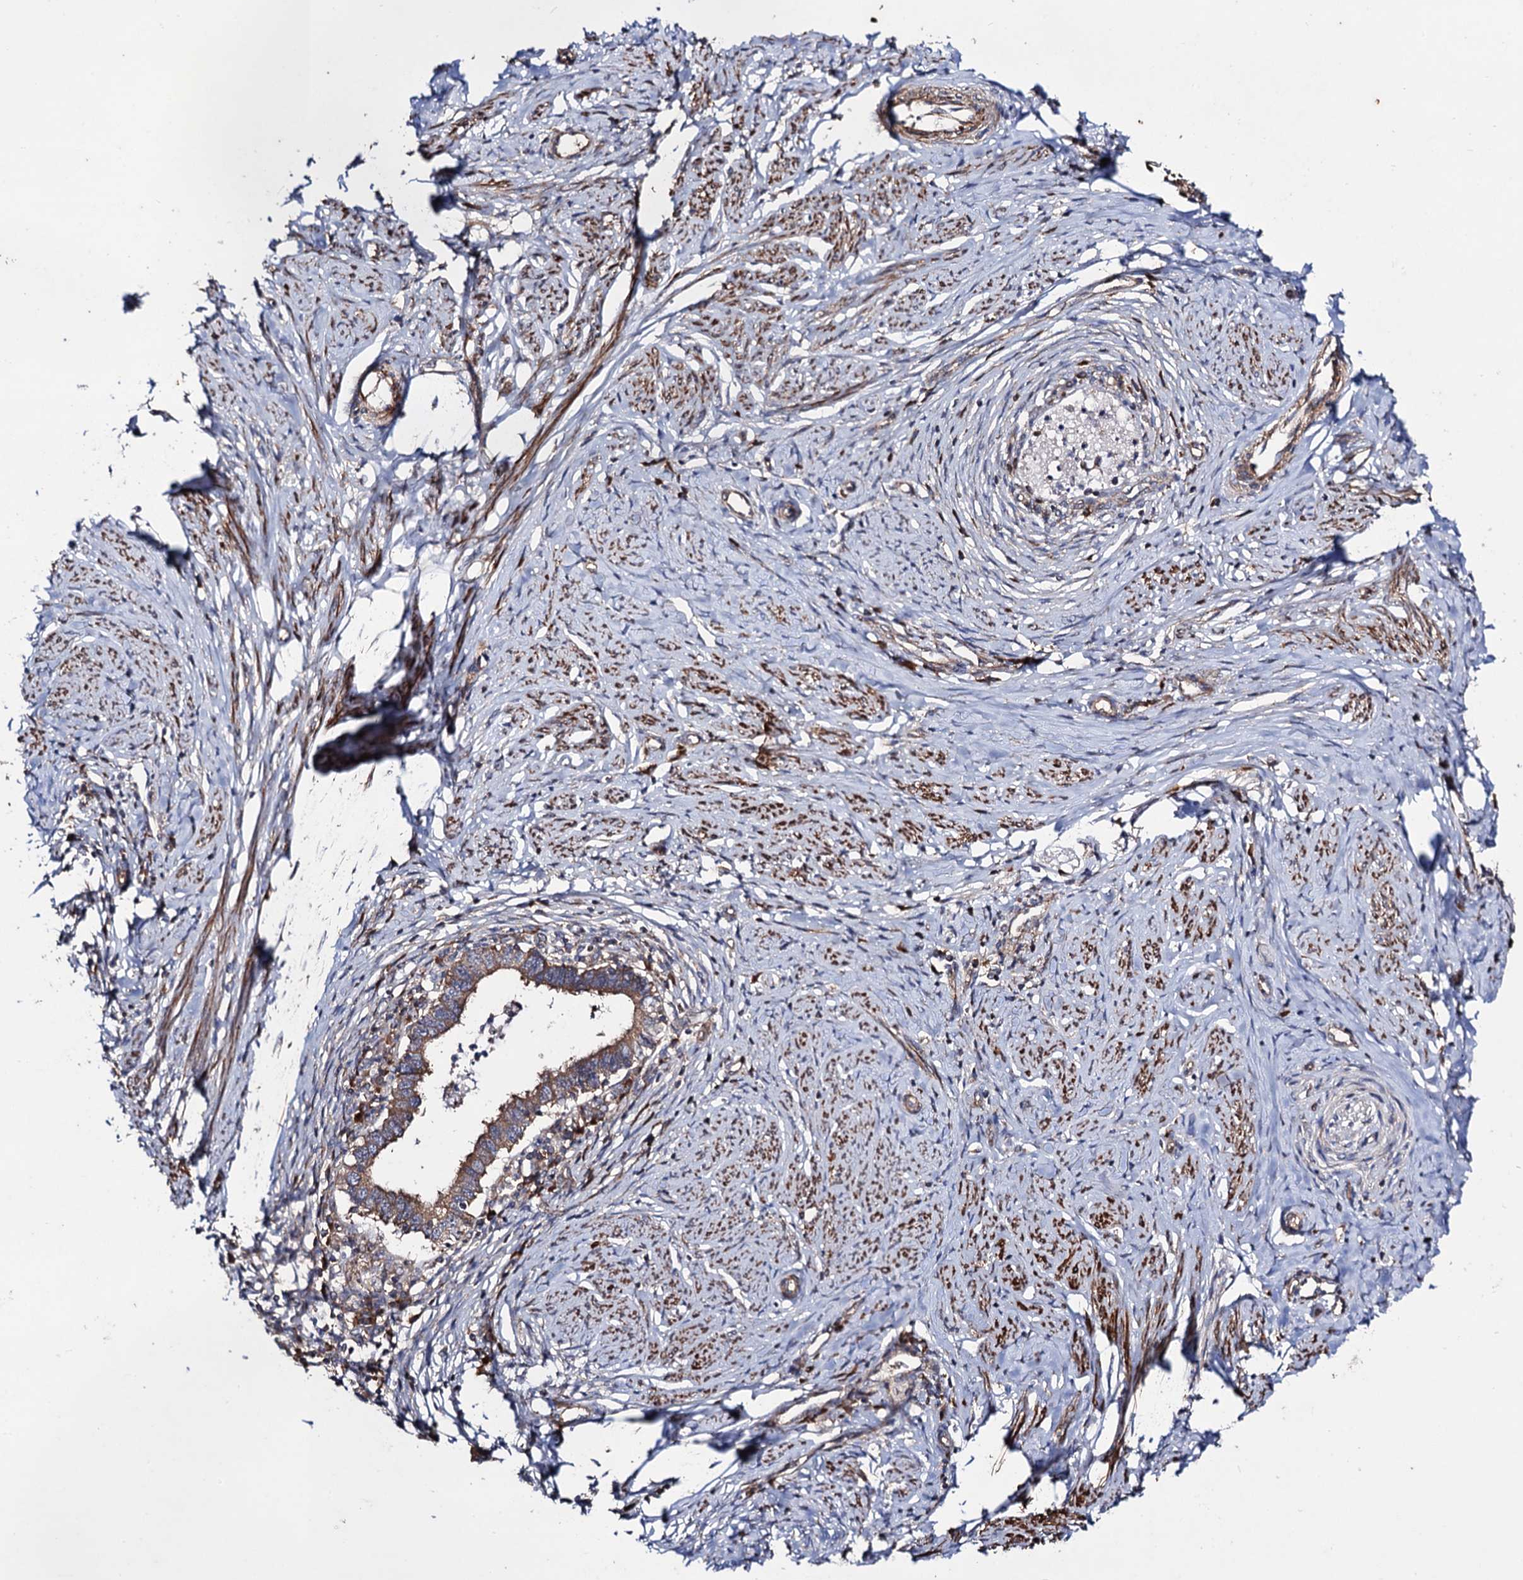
{"staining": {"intensity": "strong", "quantity": ">75%", "location": "cytoplasmic/membranous"}, "tissue": "cervical cancer", "cell_type": "Tumor cells", "image_type": "cancer", "snomed": [{"axis": "morphology", "description": "Adenocarcinoma, NOS"}, {"axis": "topography", "description": "Cervix"}], "caption": "High-power microscopy captured an immunohistochemistry (IHC) micrograph of cervical cancer (adenocarcinoma), revealing strong cytoplasmic/membranous positivity in about >75% of tumor cells.", "gene": "DYDC1", "patient": {"sex": "female", "age": 36}}